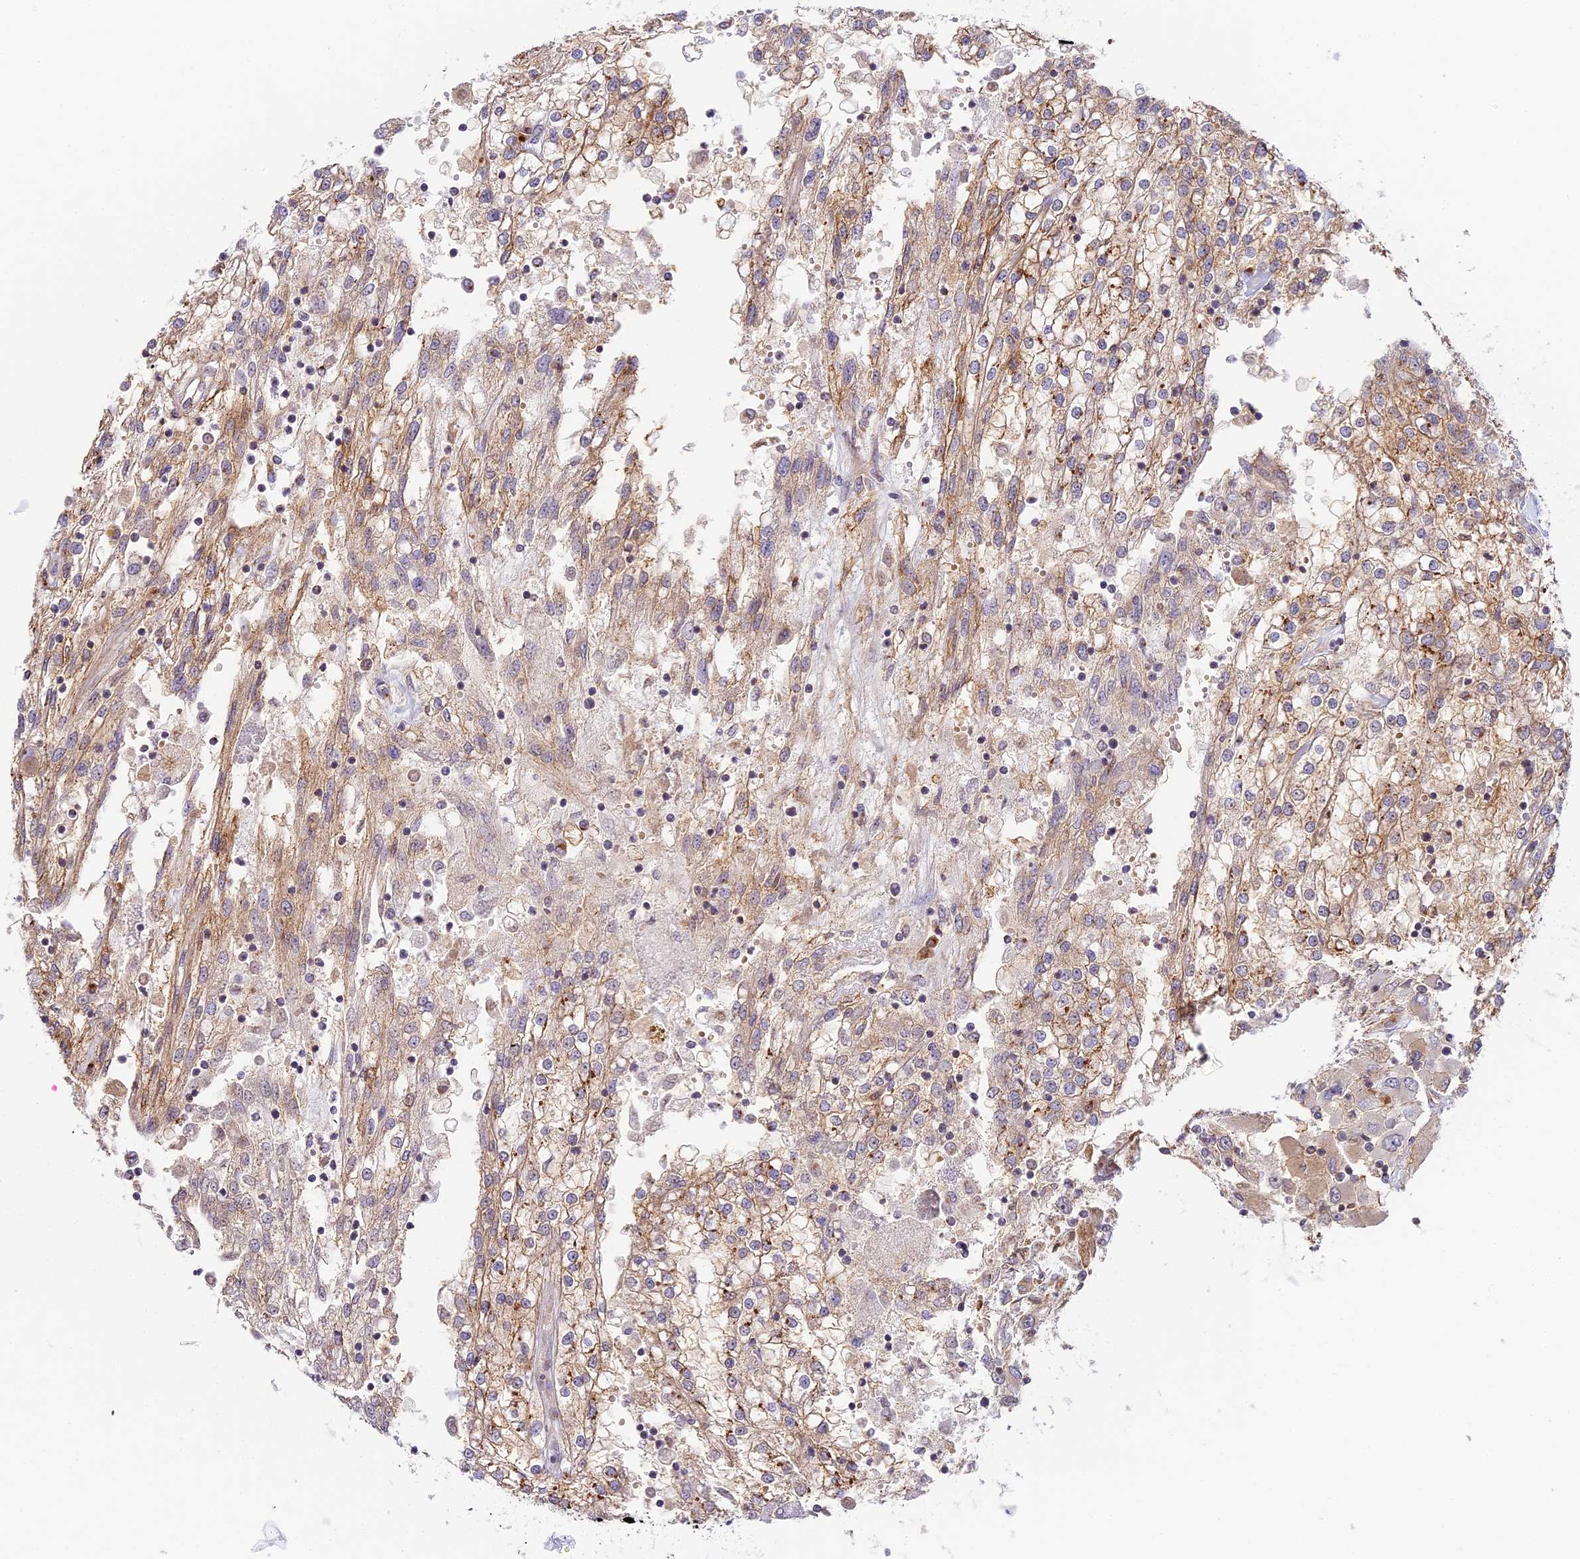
{"staining": {"intensity": "moderate", "quantity": "25%-75%", "location": "cytoplasmic/membranous"}, "tissue": "renal cancer", "cell_type": "Tumor cells", "image_type": "cancer", "snomed": [{"axis": "morphology", "description": "Adenocarcinoma, NOS"}, {"axis": "topography", "description": "Kidney"}], "caption": "This is a histology image of immunohistochemistry (IHC) staining of renal adenocarcinoma, which shows moderate positivity in the cytoplasmic/membranous of tumor cells.", "gene": "HEATR5B", "patient": {"sex": "female", "age": 52}}